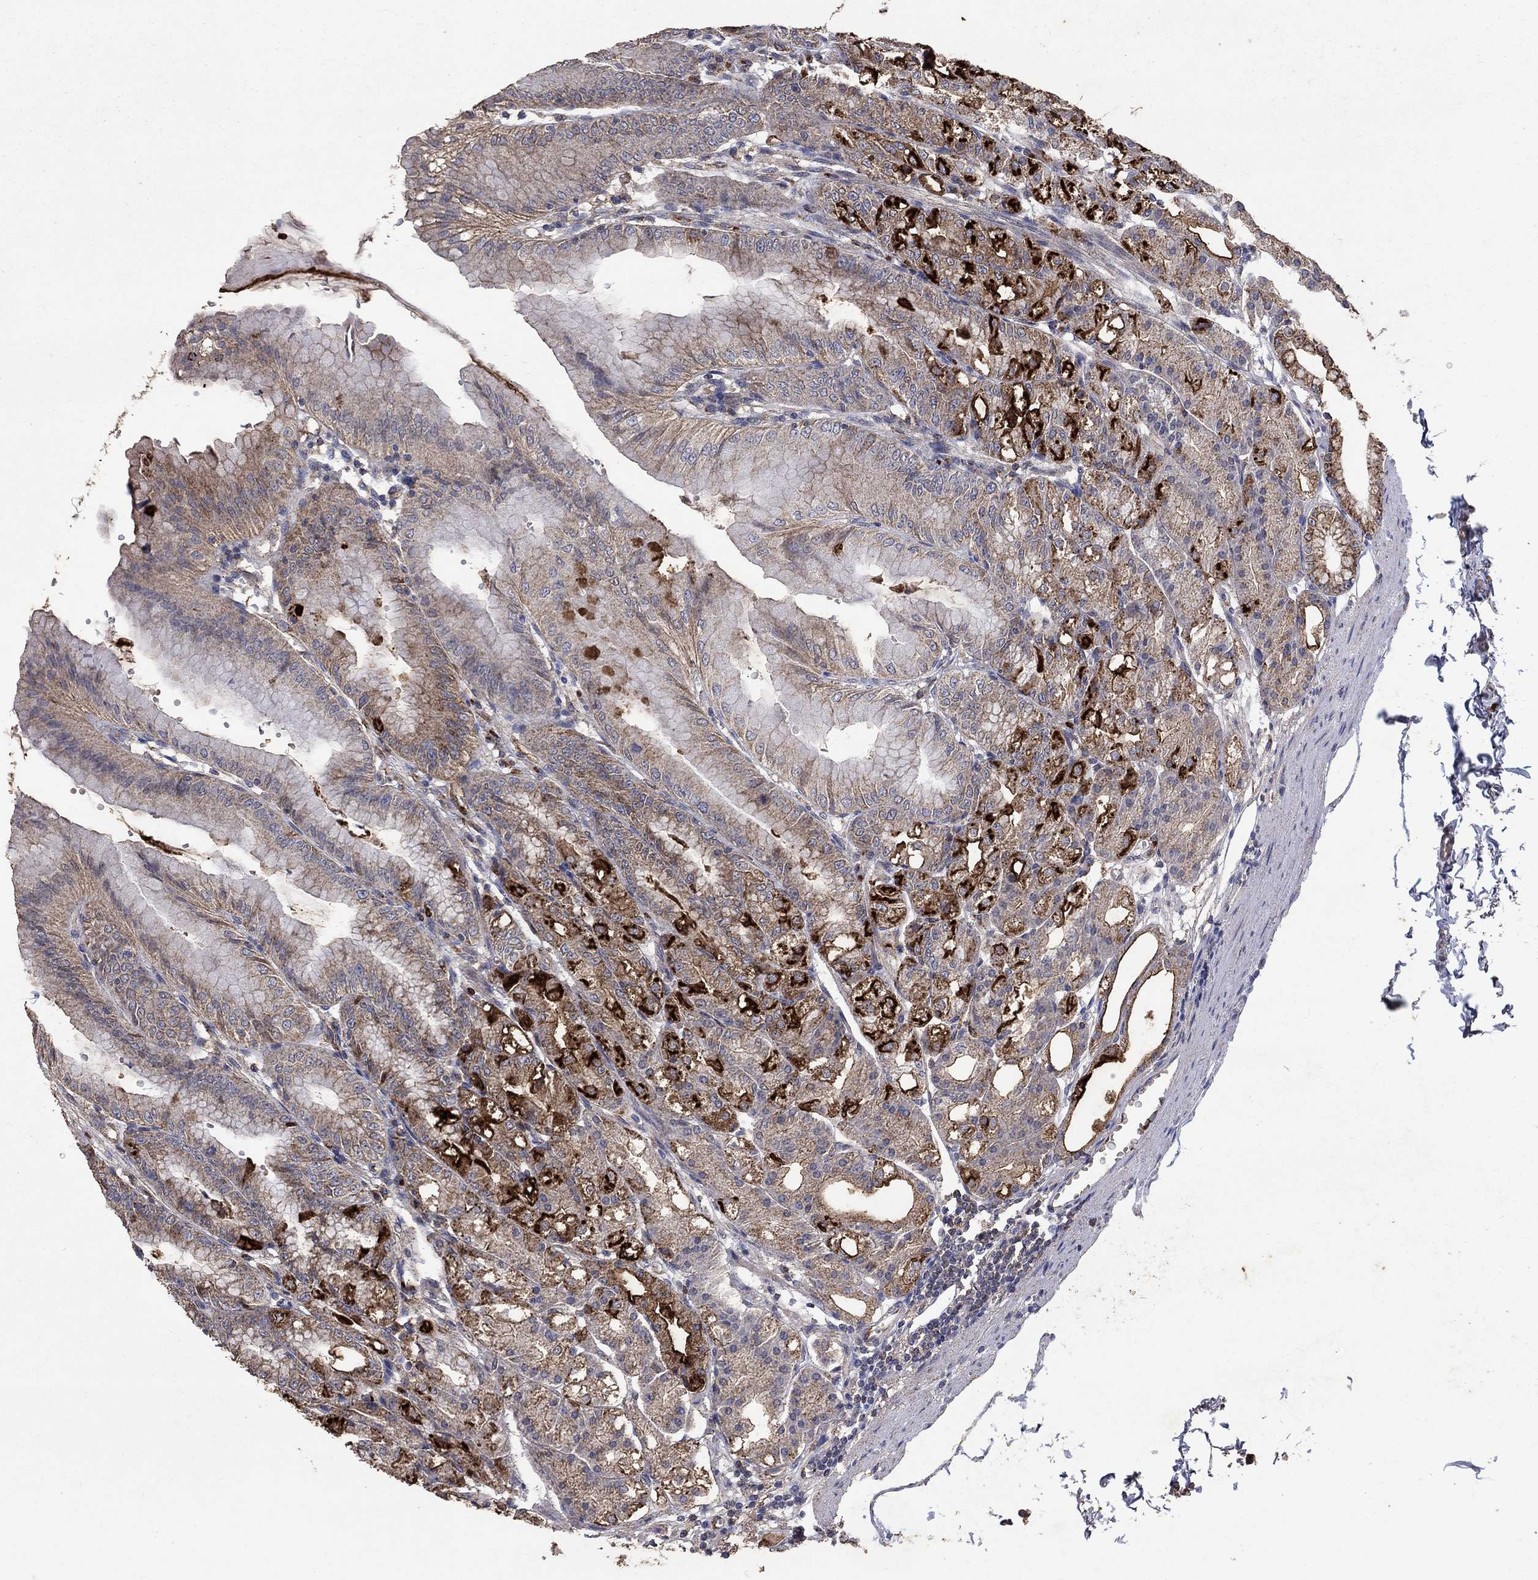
{"staining": {"intensity": "strong", "quantity": "<25%", "location": "cytoplasmic/membranous"}, "tissue": "stomach", "cell_type": "Glandular cells", "image_type": "normal", "snomed": [{"axis": "morphology", "description": "Normal tissue, NOS"}, {"axis": "topography", "description": "Stomach"}], "caption": "Protein analysis of unremarkable stomach shows strong cytoplasmic/membranous expression in approximately <25% of glandular cells.", "gene": "CD24", "patient": {"sex": "male", "age": 71}}